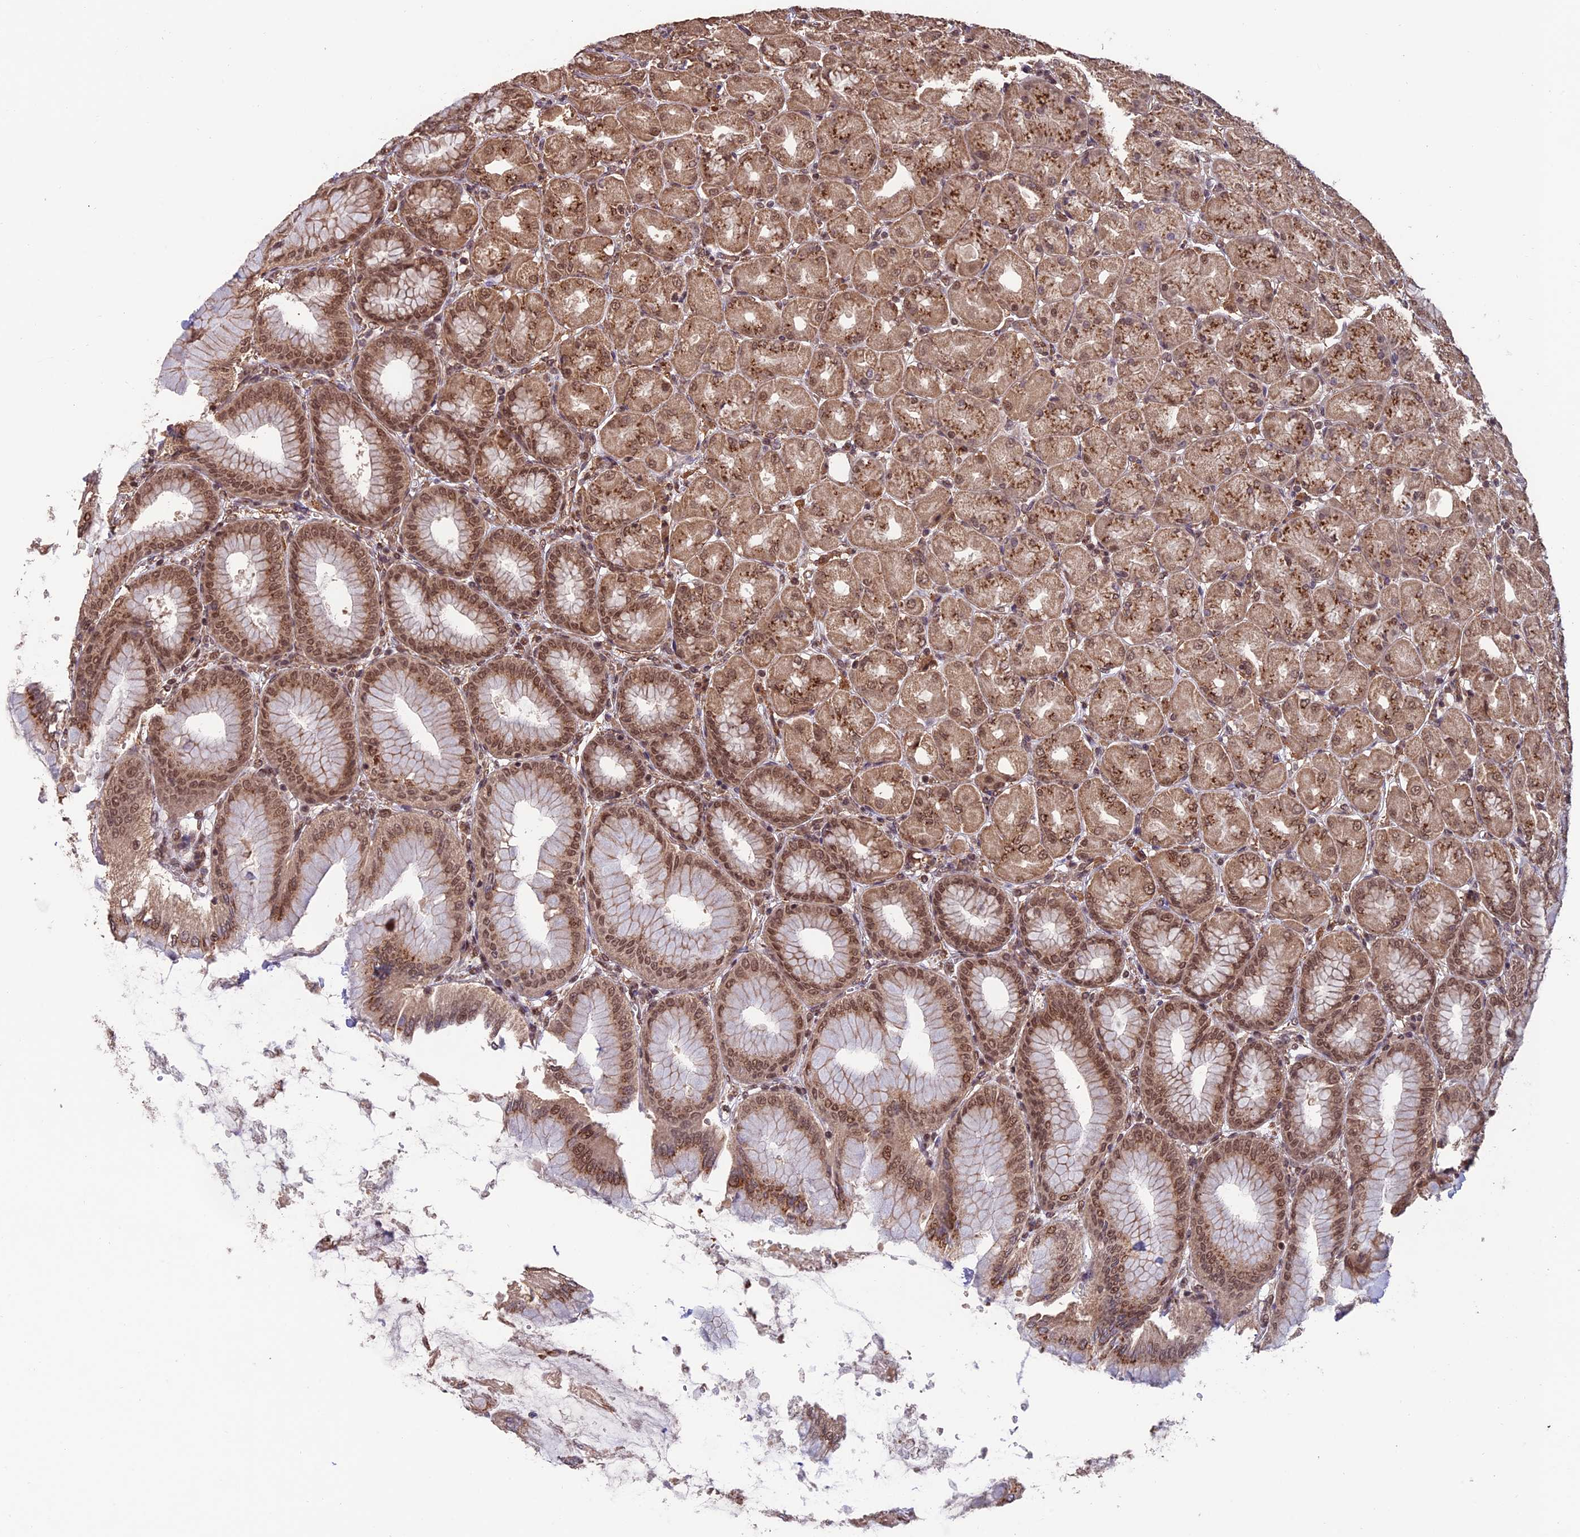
{"staining": {"intensity": "moderate", "quantity": ">75%", "location": "cytoplasmic/membranous,nuclear"}, "tissue": "stomach", "cell_type": "Glandular cells", "image_type": "normal", "snomed": [{"axis": "morphology", "description": "Normal tissue, NOS"}, {"axis": "topography", "description": "Stomach, upper"}], "caption": "A brown stain shows moderate cytoplasmic/membranous,nuclear expression of a protein in glandular cells of benign human stomach. (Brightfield microscopy of DAB IHC at high magnification).", "gene": "CABIN1", "patient": {"sex": "female", "age": 56}}